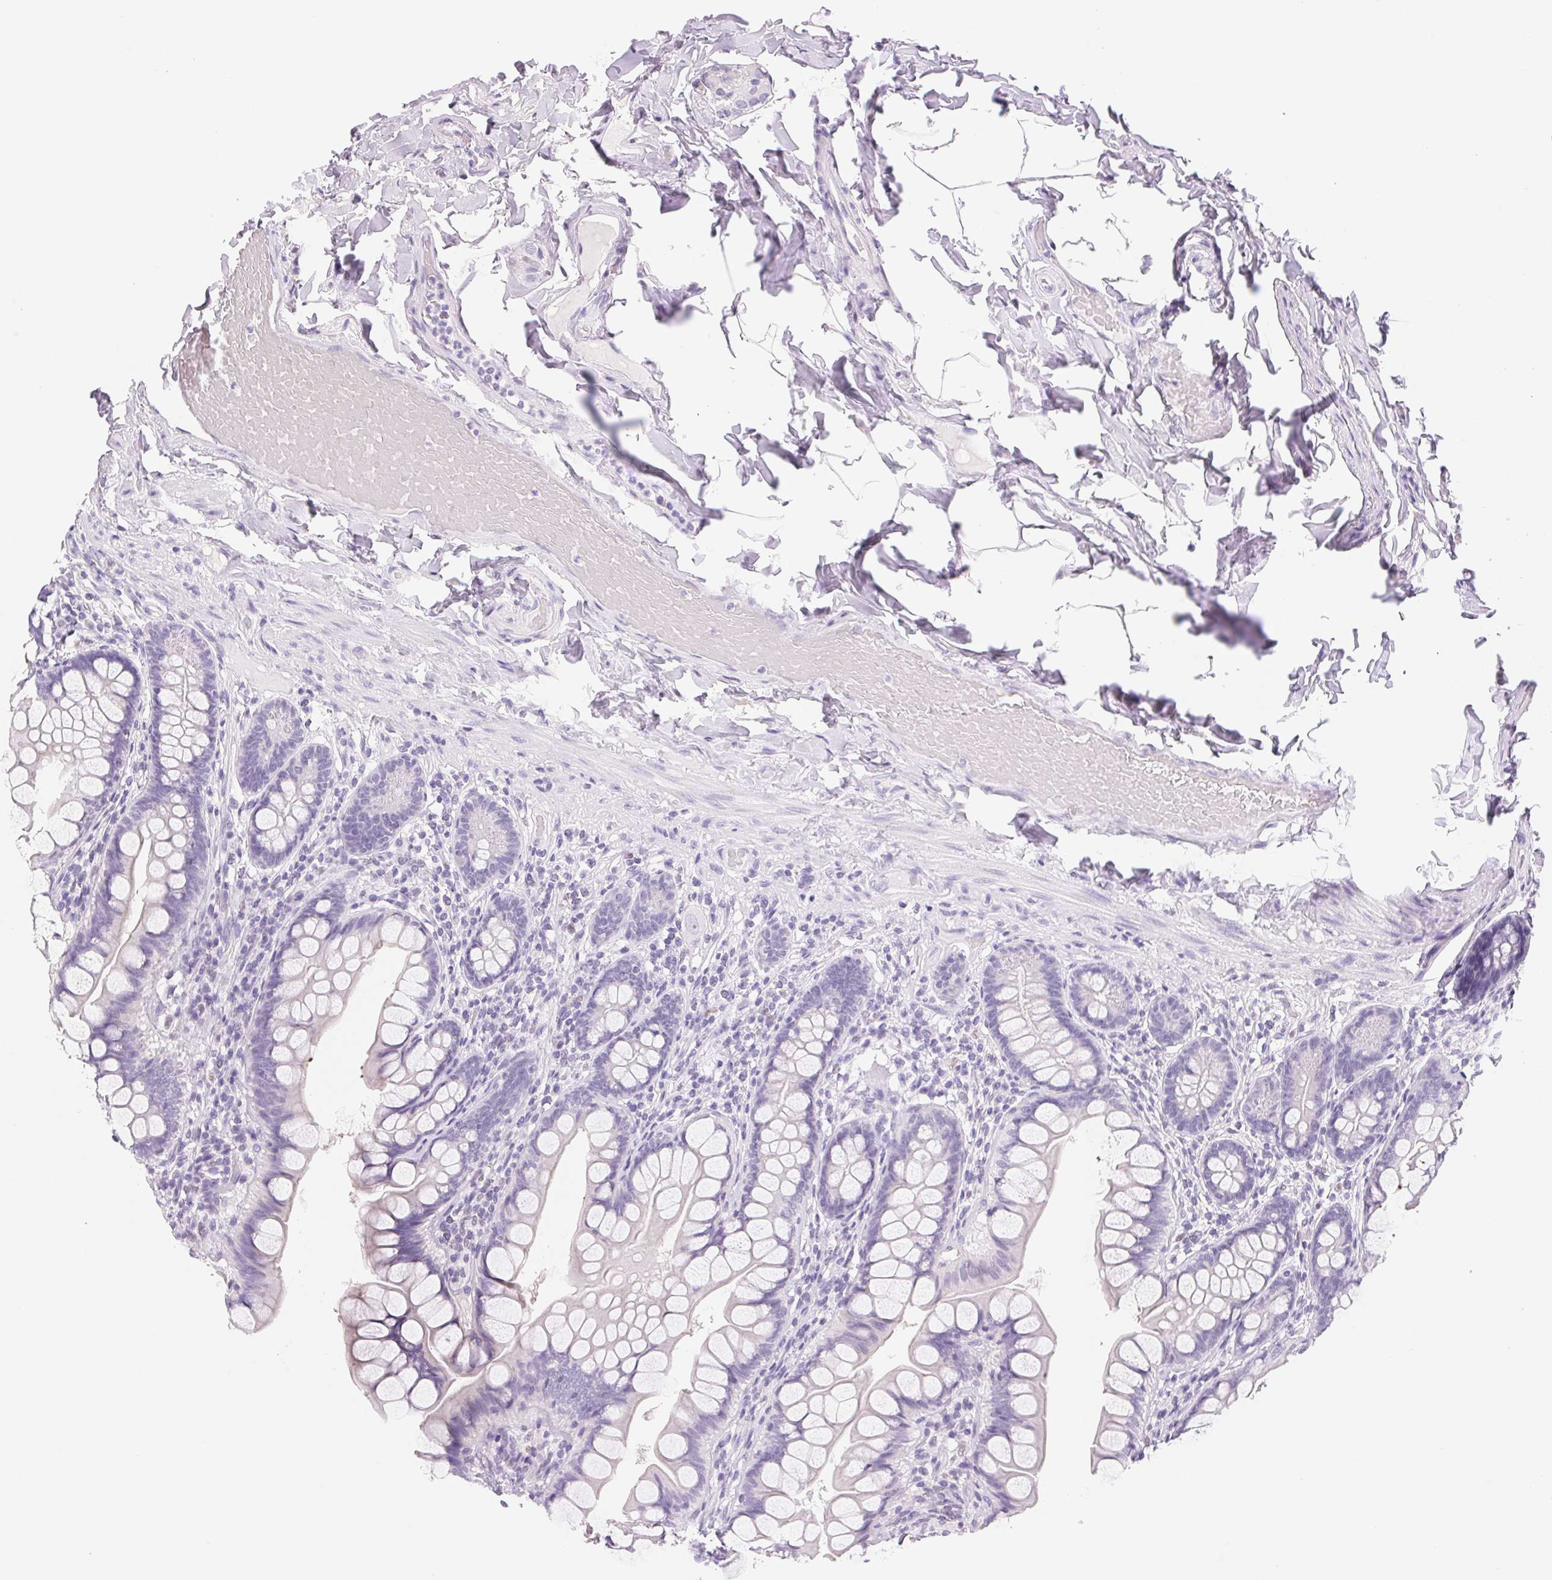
{"staining": {"intensity": "negative", "quantity": "none", "location": "none"}, "tissue": "small intestine", "cell_type": "Glandular cells", "image_type": "normal", "snomed": [{"axis": "morphology", "description": "Normal tissue, NOS"}, {"axis": "topography", "description": "Small intestine"}], "caption": "Immunohistochemistry image of unremarkable human small intestine stained for a protein (brown), which demonstrates no staining in glandular cells. Brightfield microscopy of IHC stained with DAB (brown) and hematoxylin (blue), captured at high magnification.", "gene": "ASGR2", "patient": {"sex": "male", "age": 70}}